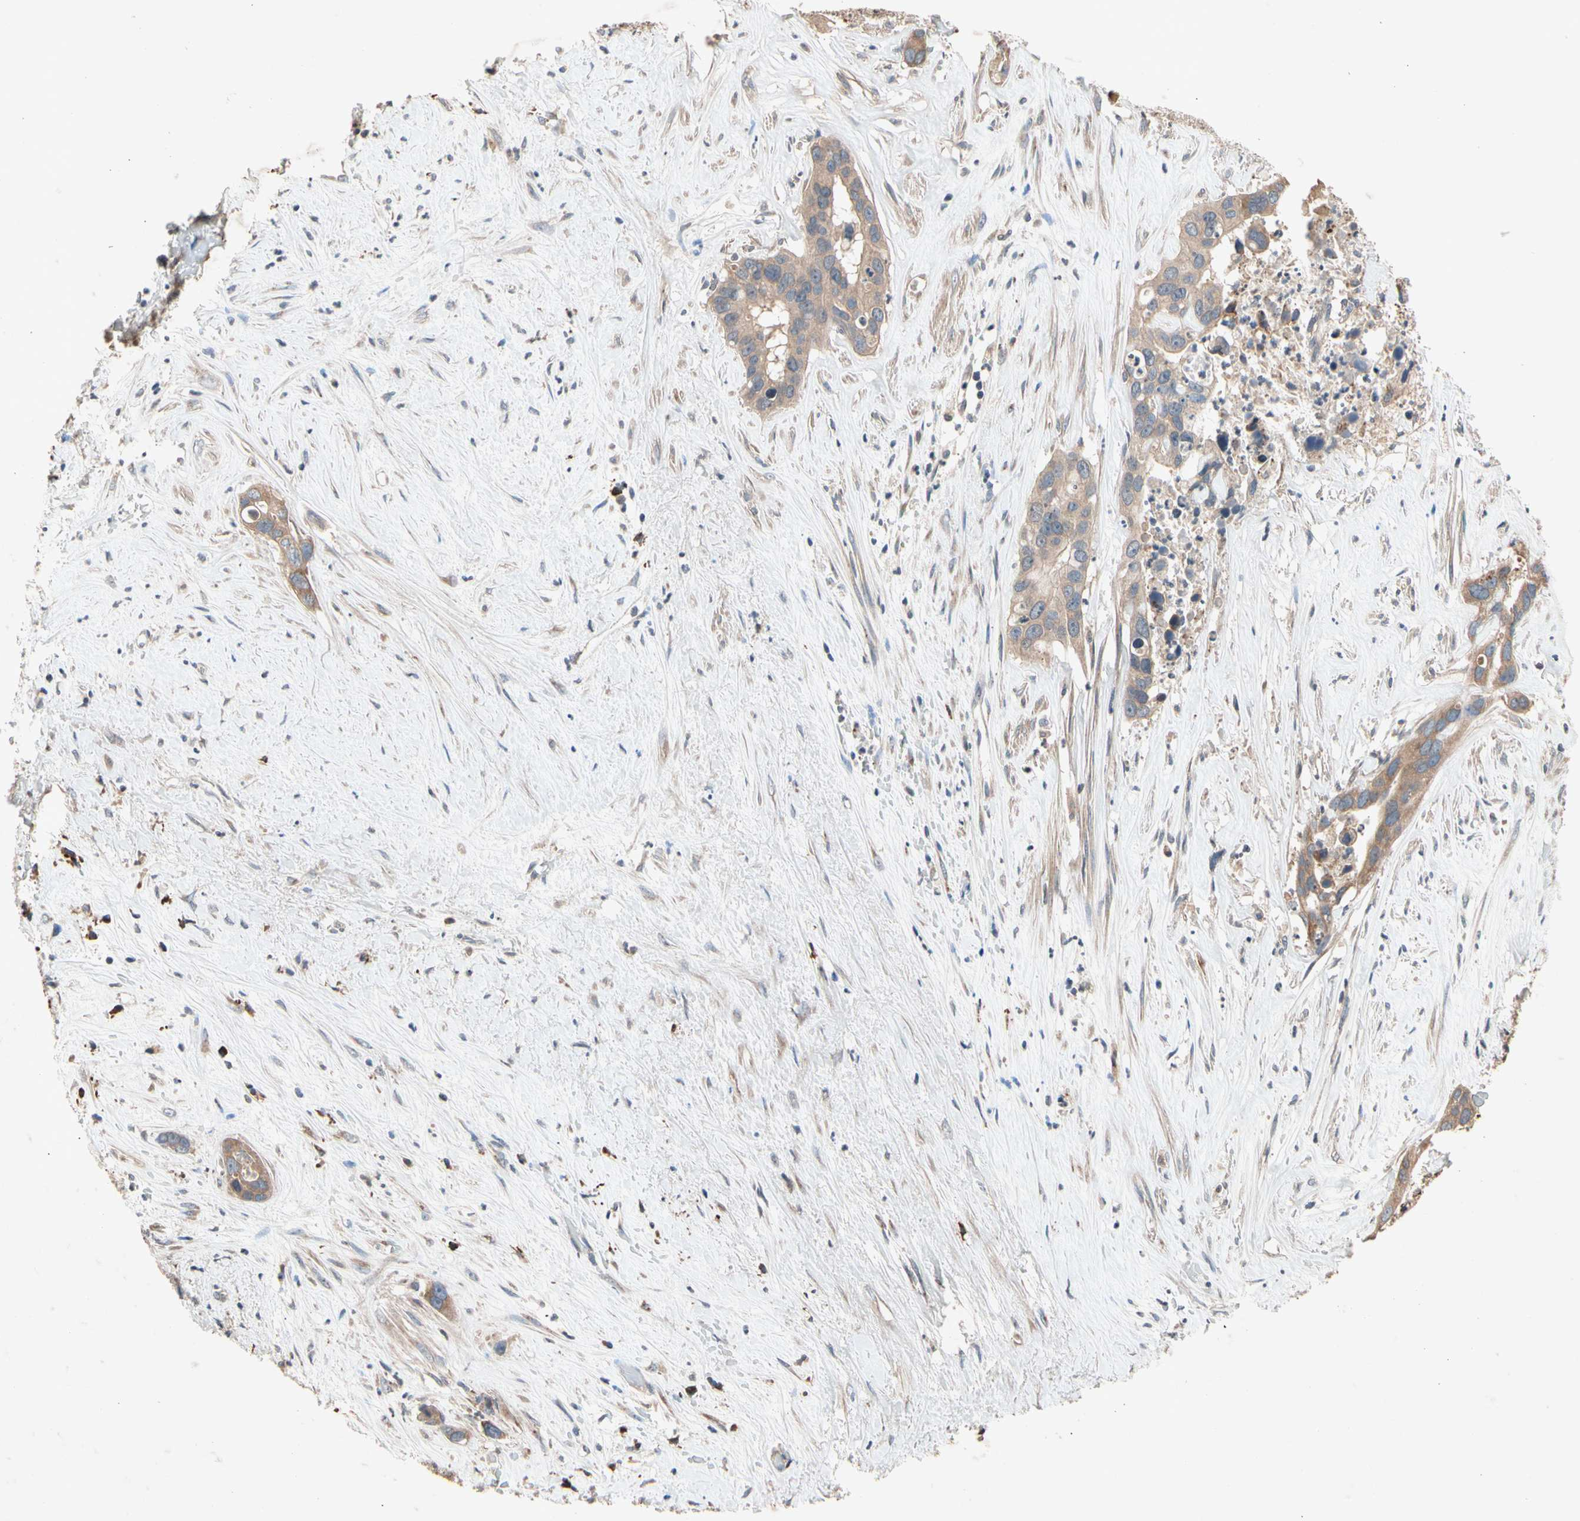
{"staining": {"intensity": "moderate", "quantity": ">75%", "location": "cytoplasmic/membranous"}, "tissue": "liver cancer", "cell_type": "Tumor cells", "image_type": "cancer", "snomed": [{"axis": "morphology", "description": "Cholangiocarcinoma"}, {"axis": "topography", "description": "Liver"}], "caption": "A high-resolution photomicrograph shows IHC staining of liver cholangiocarcinoma, which reveals moderate cytoplasmic/membranous expression in approximately >75% of tumor cells.", "gene": "PRDX4", "patient": {"sex": "female", "age": 65}}